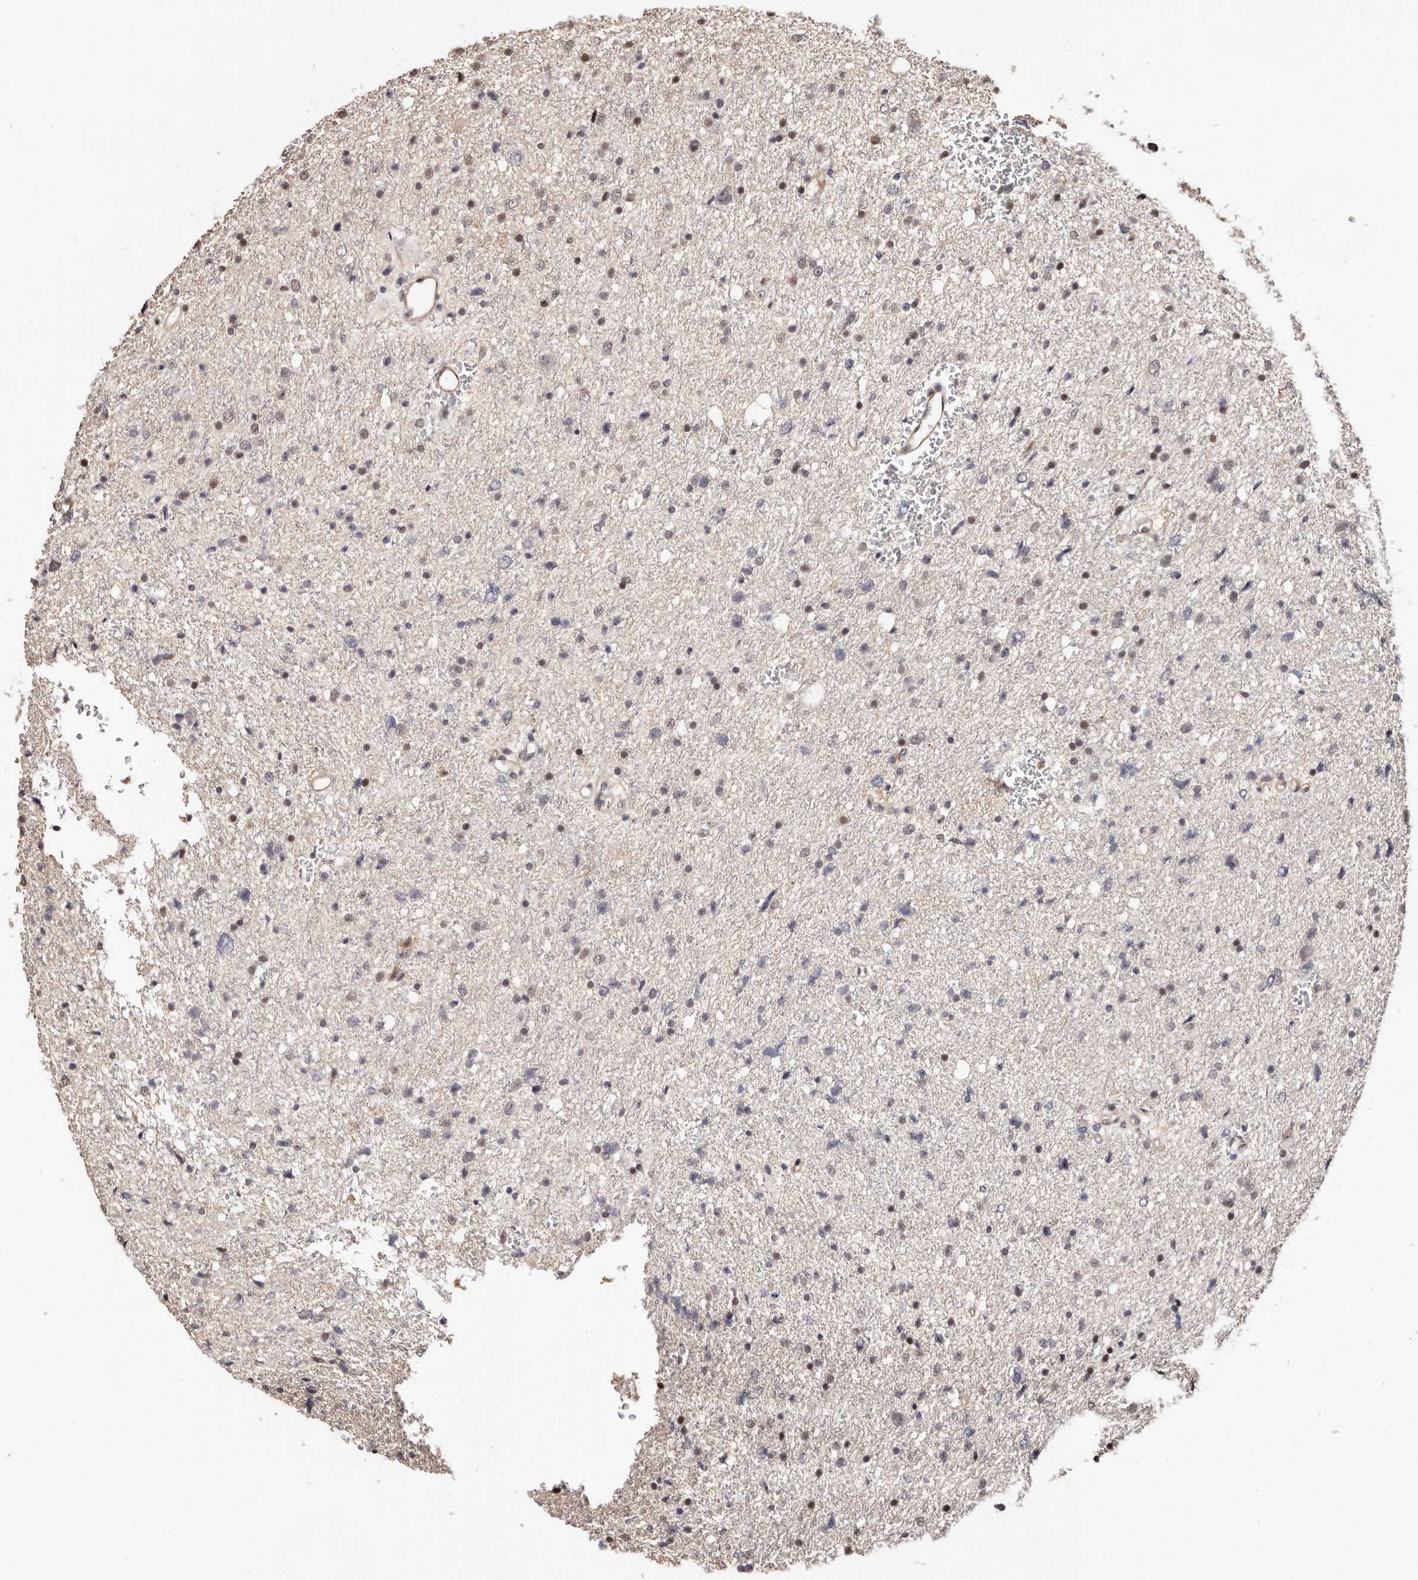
{"staining": {"intensity": "negative", "quantity": "none", "location": "none"}, "tissue": "glioma", "cell_type": "Tumor cells", "image_type": "cancer", "snomed": [{"axis": "morphology", "description": "Glioma, malignant, Low grade"}, {"axis": "topography", "description": "Brain"}], "caption": "This is an immunohistochemistry photomicrograph of human glioma. There is no expression in tumor cells.", "gene": "TRIP13", "patient": {"sex": "female", "age": 37}}